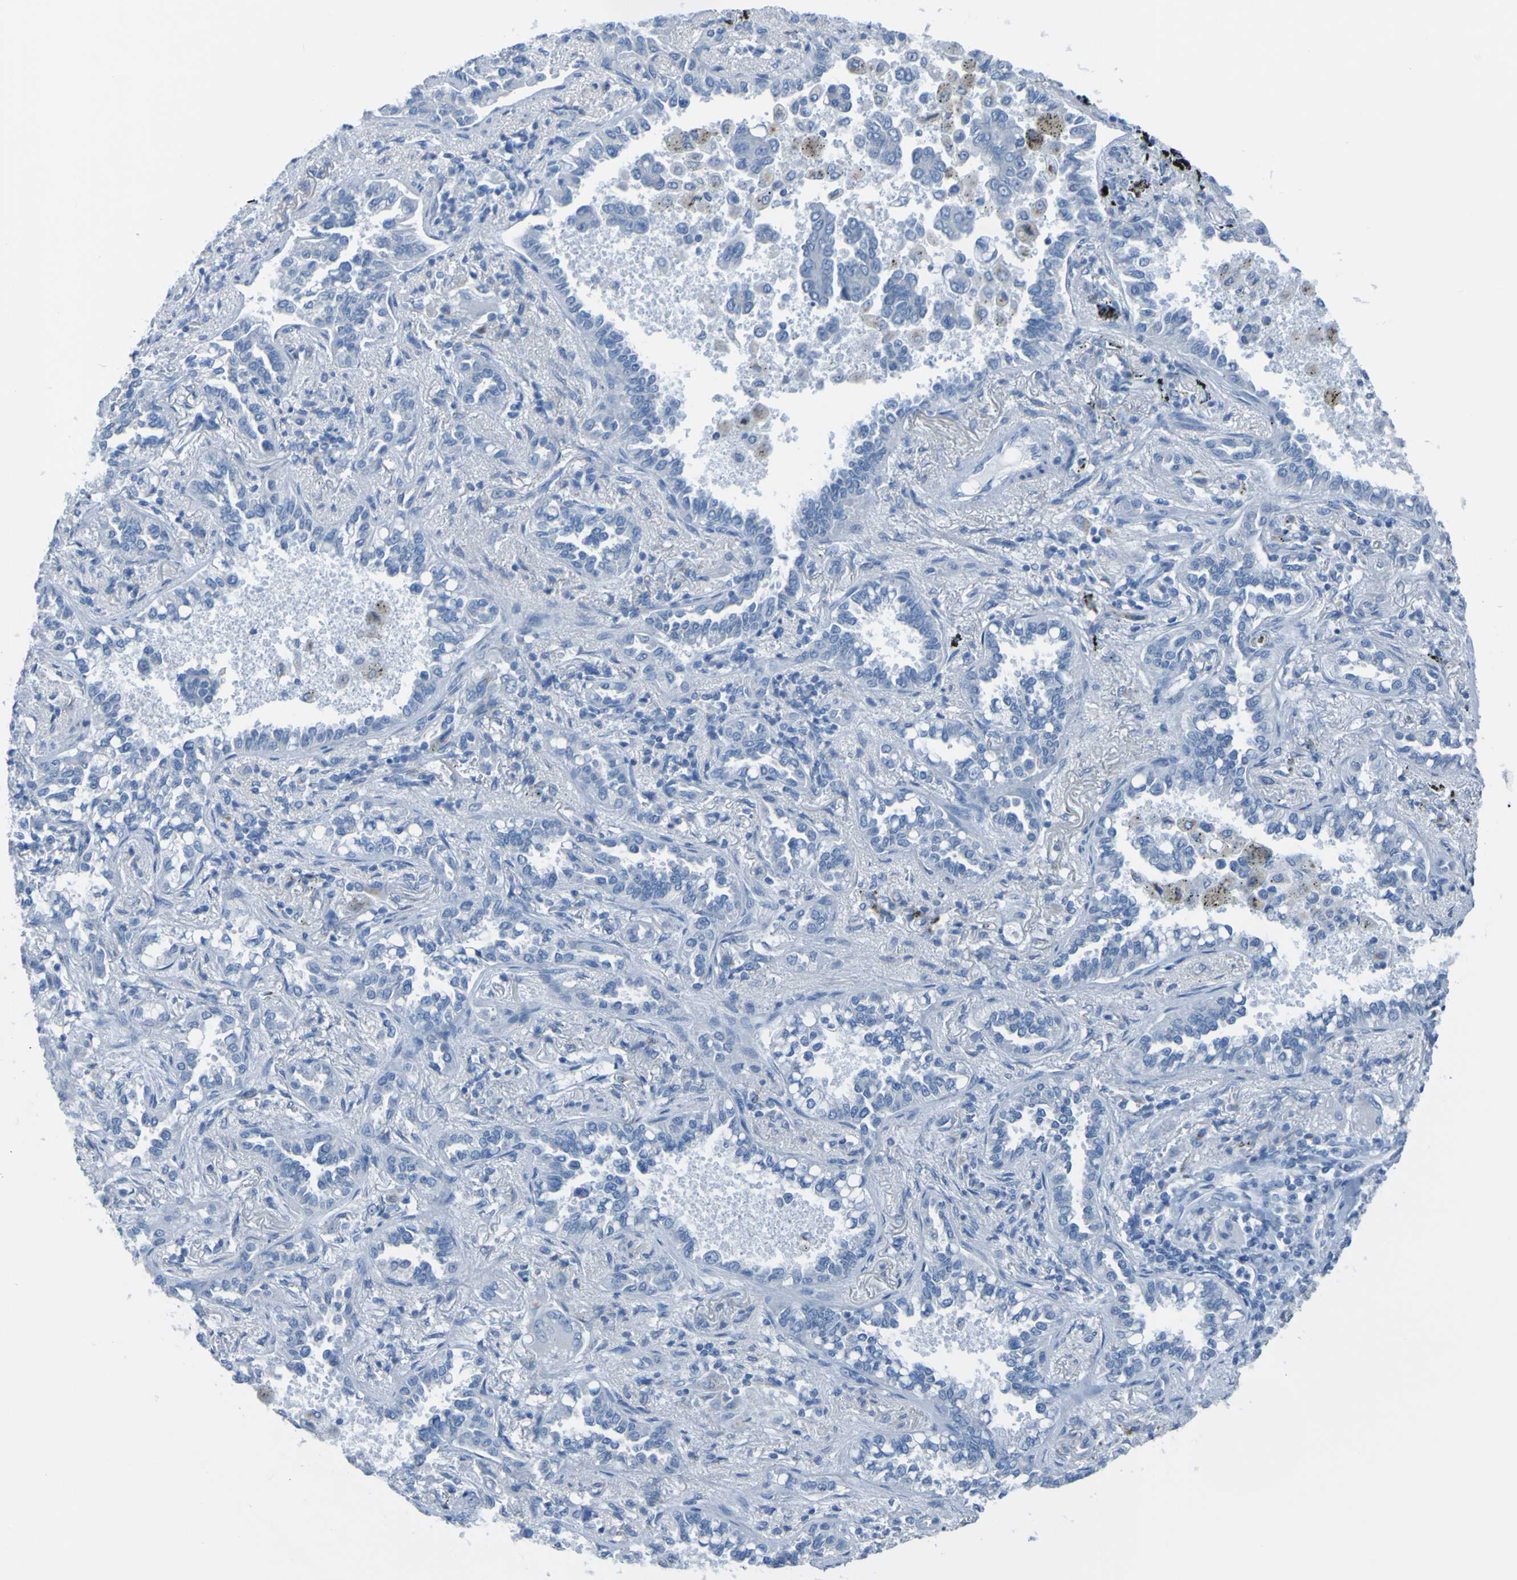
{"staining": {"intensity": "negative", "quantity": "none", "location": "none"}, "tissue": "lung cancer", "cell_type": "Tumor cells", "image_type": "cancer", "snomed": [{"axis": "morphology", "description": "Normal tissue, NOS"}, {"axis": "morphology", "description": "Adenocarcinoma, NOS"}, {"axis": "topography", "description": "Lung"}], "caption": "A high-resolution photomicrograph shows IHC staining of lung cancer (adenocarcinoma), which exhibits no significant expression in tumor cells.", "gene": "ACMSD", "patient": {"sex": "male", "age": 59}}